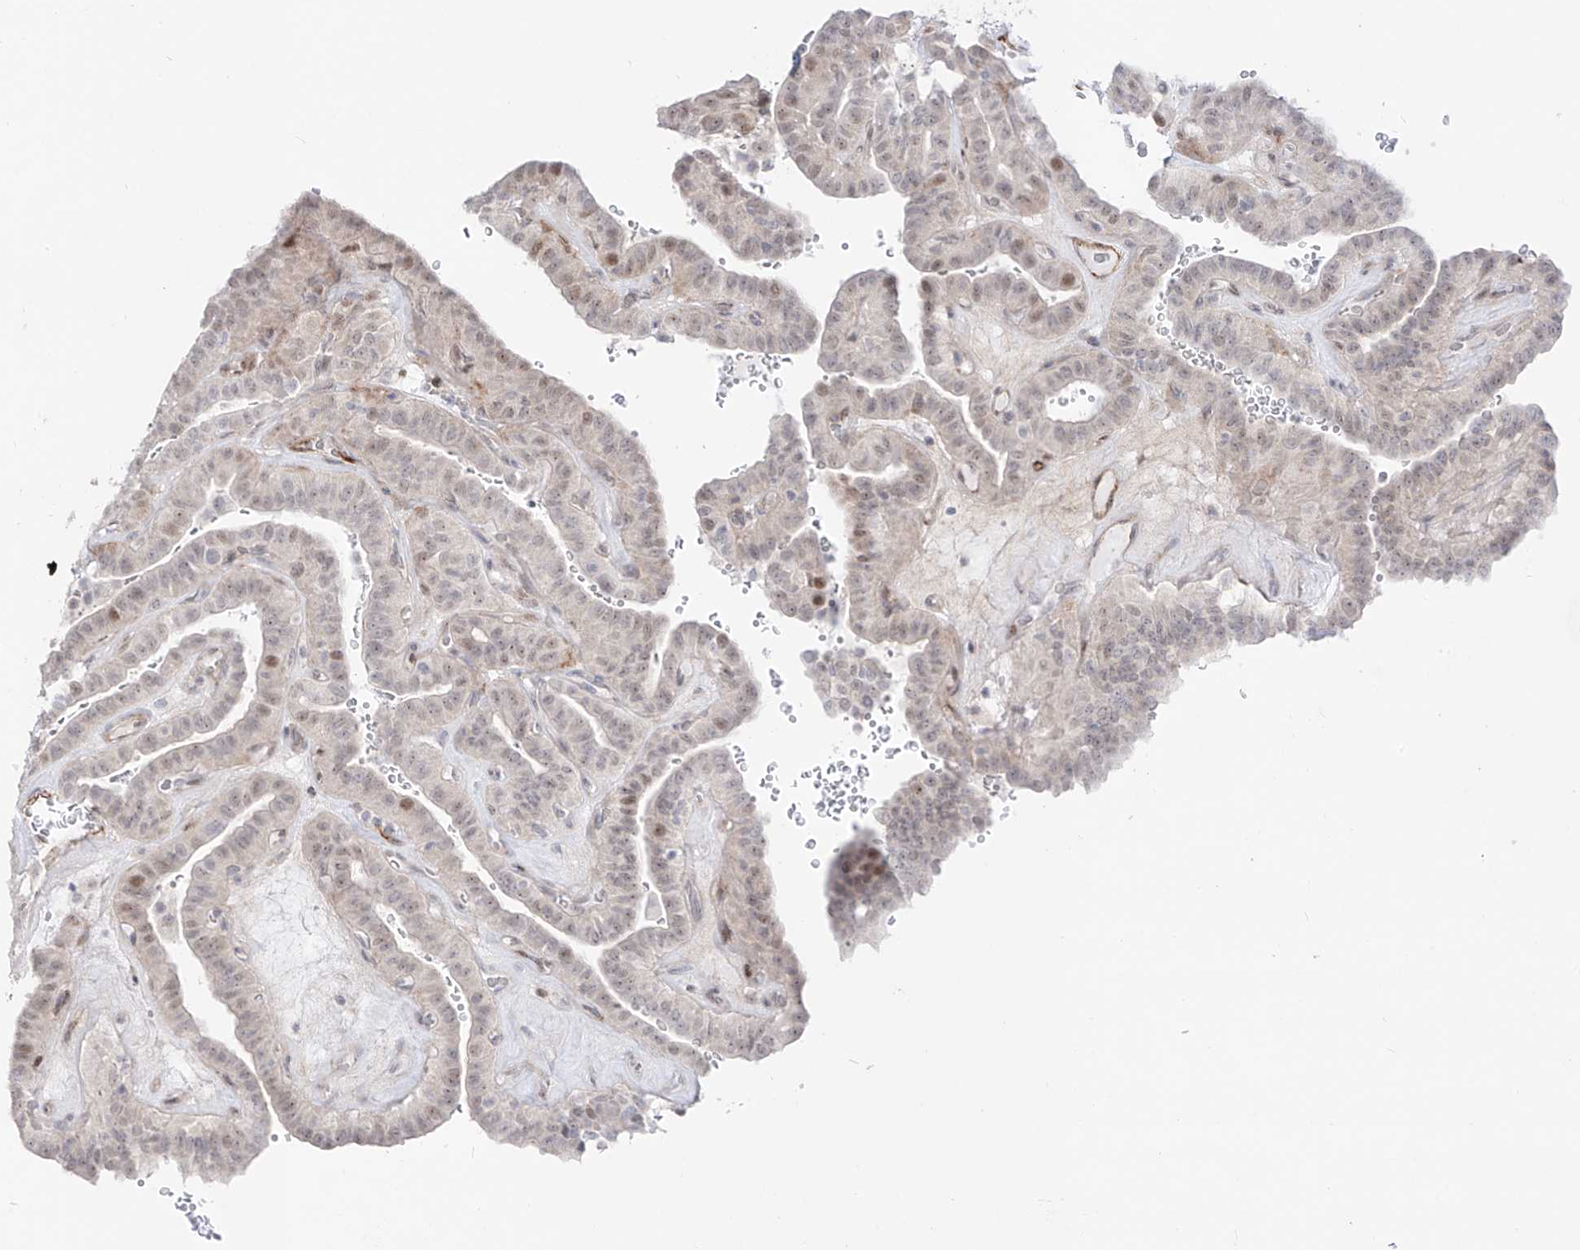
{"staining": {"intensity": "moderate", "quantity": "<25%", "location": "nuclear"}, "tissue": "thyroid cancer", "cell_type": "Tumor cells", "image_type": "cancer", "snomed": [{"axis": "morphology", "description": "Papillary adenocarcinoma, NOS"}, {"axis": "topography", "description": "Thyroid gland"}], "caption": "IHC staining of thyroid cancer, which shows low levels of moderate nuclear positivity in about <25% of tumor cells indicating moderate nuclear protein positivity. The staining was performed using DAB (3,3'-diaminobenzidine) (brown) for protein detection and nuclei were counterstained in hematoxylin (blue).", "gene": "ZNF180", "patient": {"sex": "male", "age": 77}}